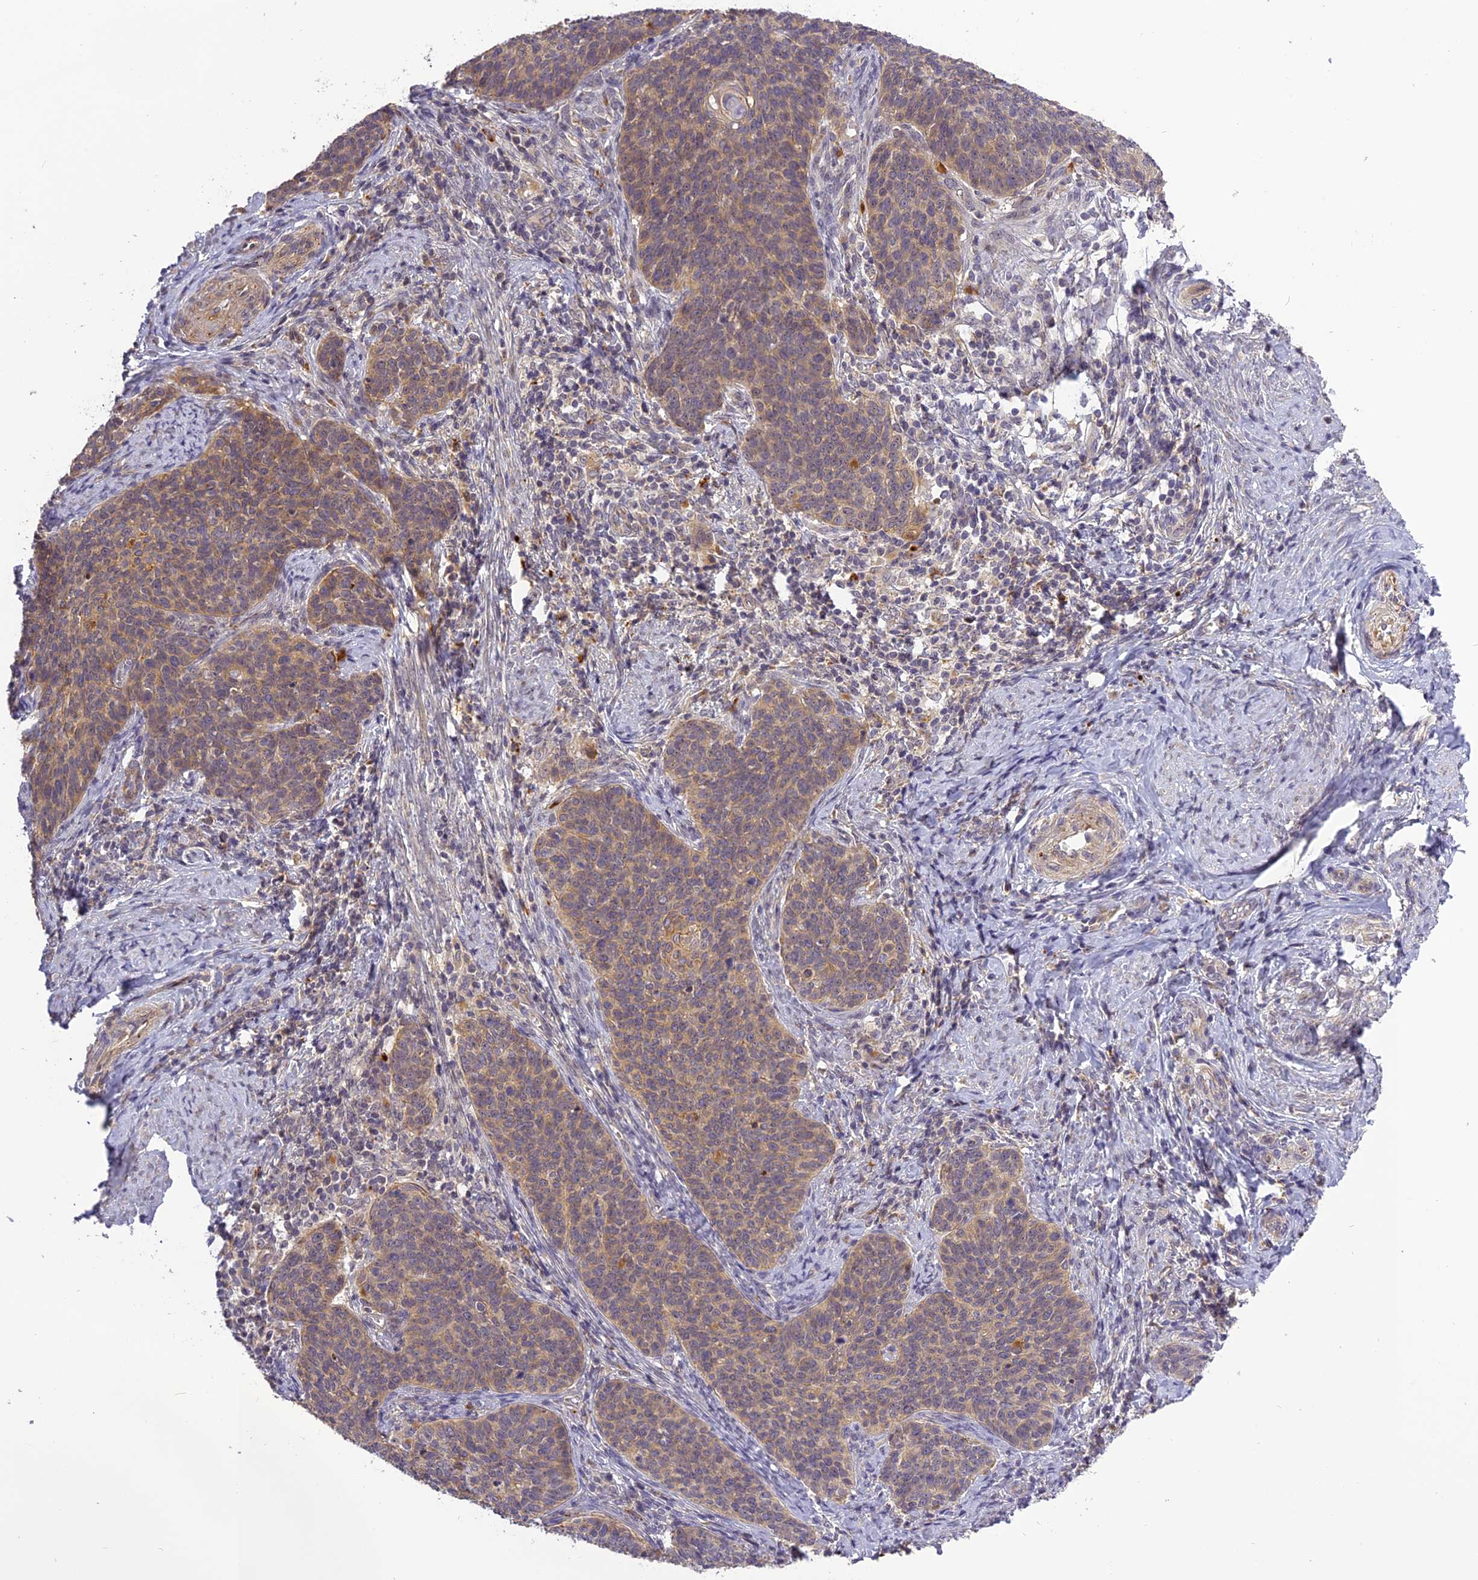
{"staining": {"intensity": "weak", "quantity": ">75%", "location": "cytoplasmic/membranous"}, "tissue": "cervical cancer", "cell_type": "Tumor cells", "image_type": "cancer", "snomed": [{"axis": "morphology", "description": "Normal tissue, NOS"}, {"axis": "morphology", "description": "Squamous cell carcinoma, NOS"}, {"axis": "topography", "description": "Cervix"}], "caption": "Weak cytoplasmic/membranous positivity is present in approximately >75% of tumor cells in cervical cancer (squamous cell carcinoma).", "gene": "FNIP2", "patient": {"sex": "female", "age": 39}}